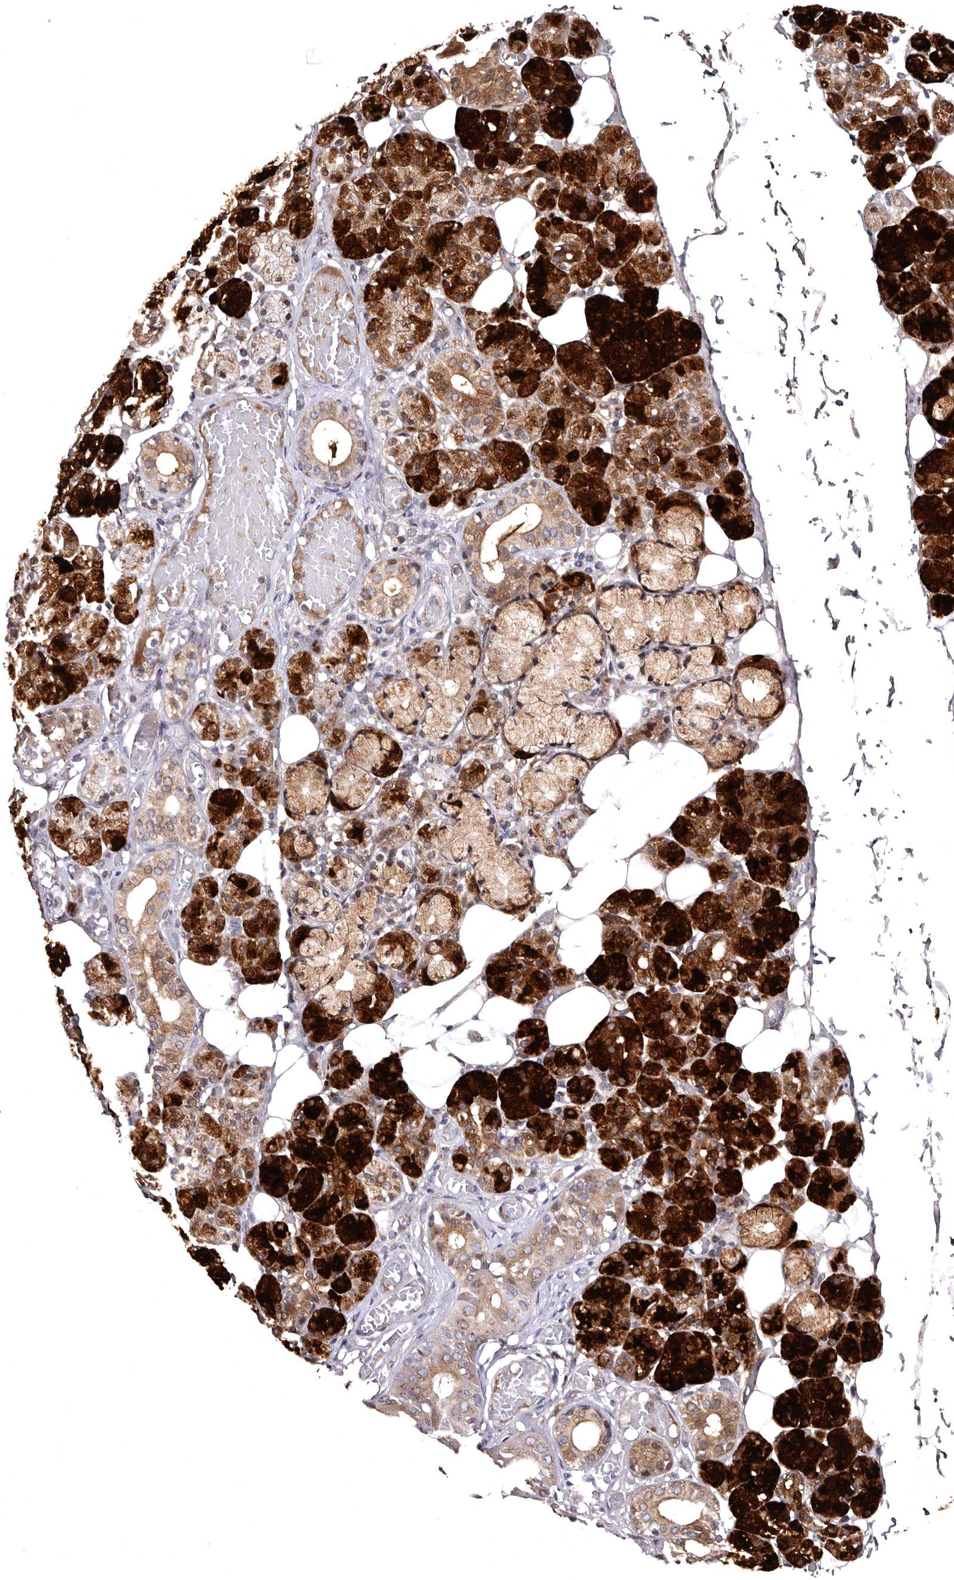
{"staining": {"intensity": "strong", "quantity": ">75%", "location": "cytoplasmic/membranous"}, "tissue": "salivary gland", "cell_type": "Glandular cells", "image_type": "normal", "snomed": [{"axis": "morphology", "description": "Normal tissue, NOS"}, {"axis": "topography", "description": "Salivary gland"}], "caption": "Glandular cells demonstrate high levels of strong cytoplasmic/membranous positivity in approximately >75% of cells in unremarkable salivary gland. The staining was performed using DAB, with brown indicating positive protein expression. Nuclei are stained blue with hematoxylin.", "gene": "FAM91A1", "patient": {"sex": "male", "age": 63}}